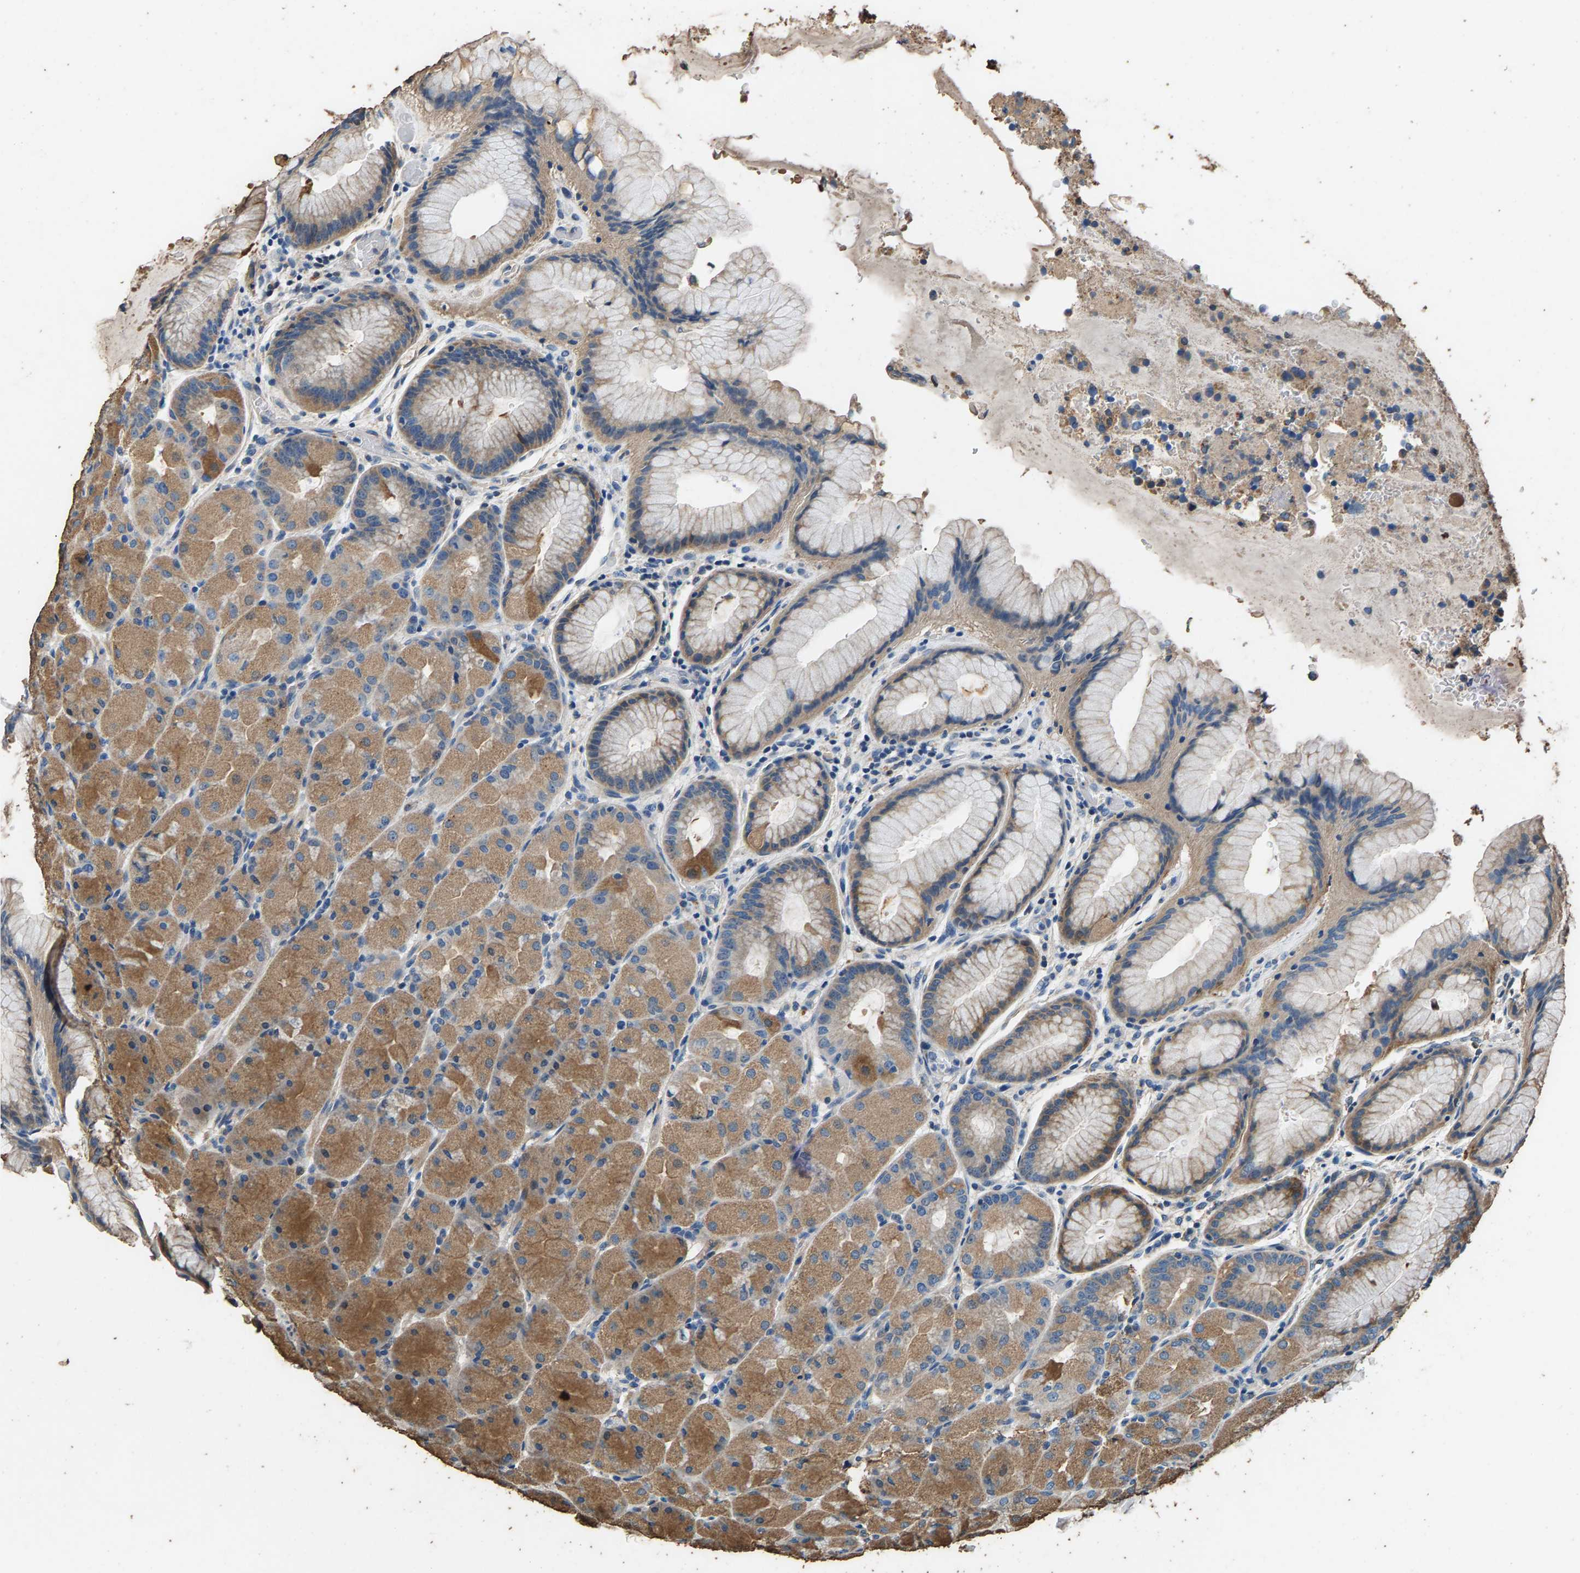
{"staining": {"intensity": "moderate", "quantity": ">75%", "location": "cytoplasmic/membranous"}, "tissue": "stomach", "cell_type": "Glandular cells", "image_type": "normal", "snomed": [{"axis": "morphology", "description": "Normal tissue, NOS"}, {"axis": "topography", "description": "Stomach, upper"}, {"axis": "topography", "description": "Stomach"}], "caption": "DAB immunohistochemical staining of benign stomach displays moderate cytoplasmic/membranous protein positivity in about >75% of glandular cells. Using DAB (brown) and hematoxylin (blue) stains, captured at high magnification using brightfield microscopy.", "gene": "MRPL27", "patient": {"sex": "male", "age": 48}}